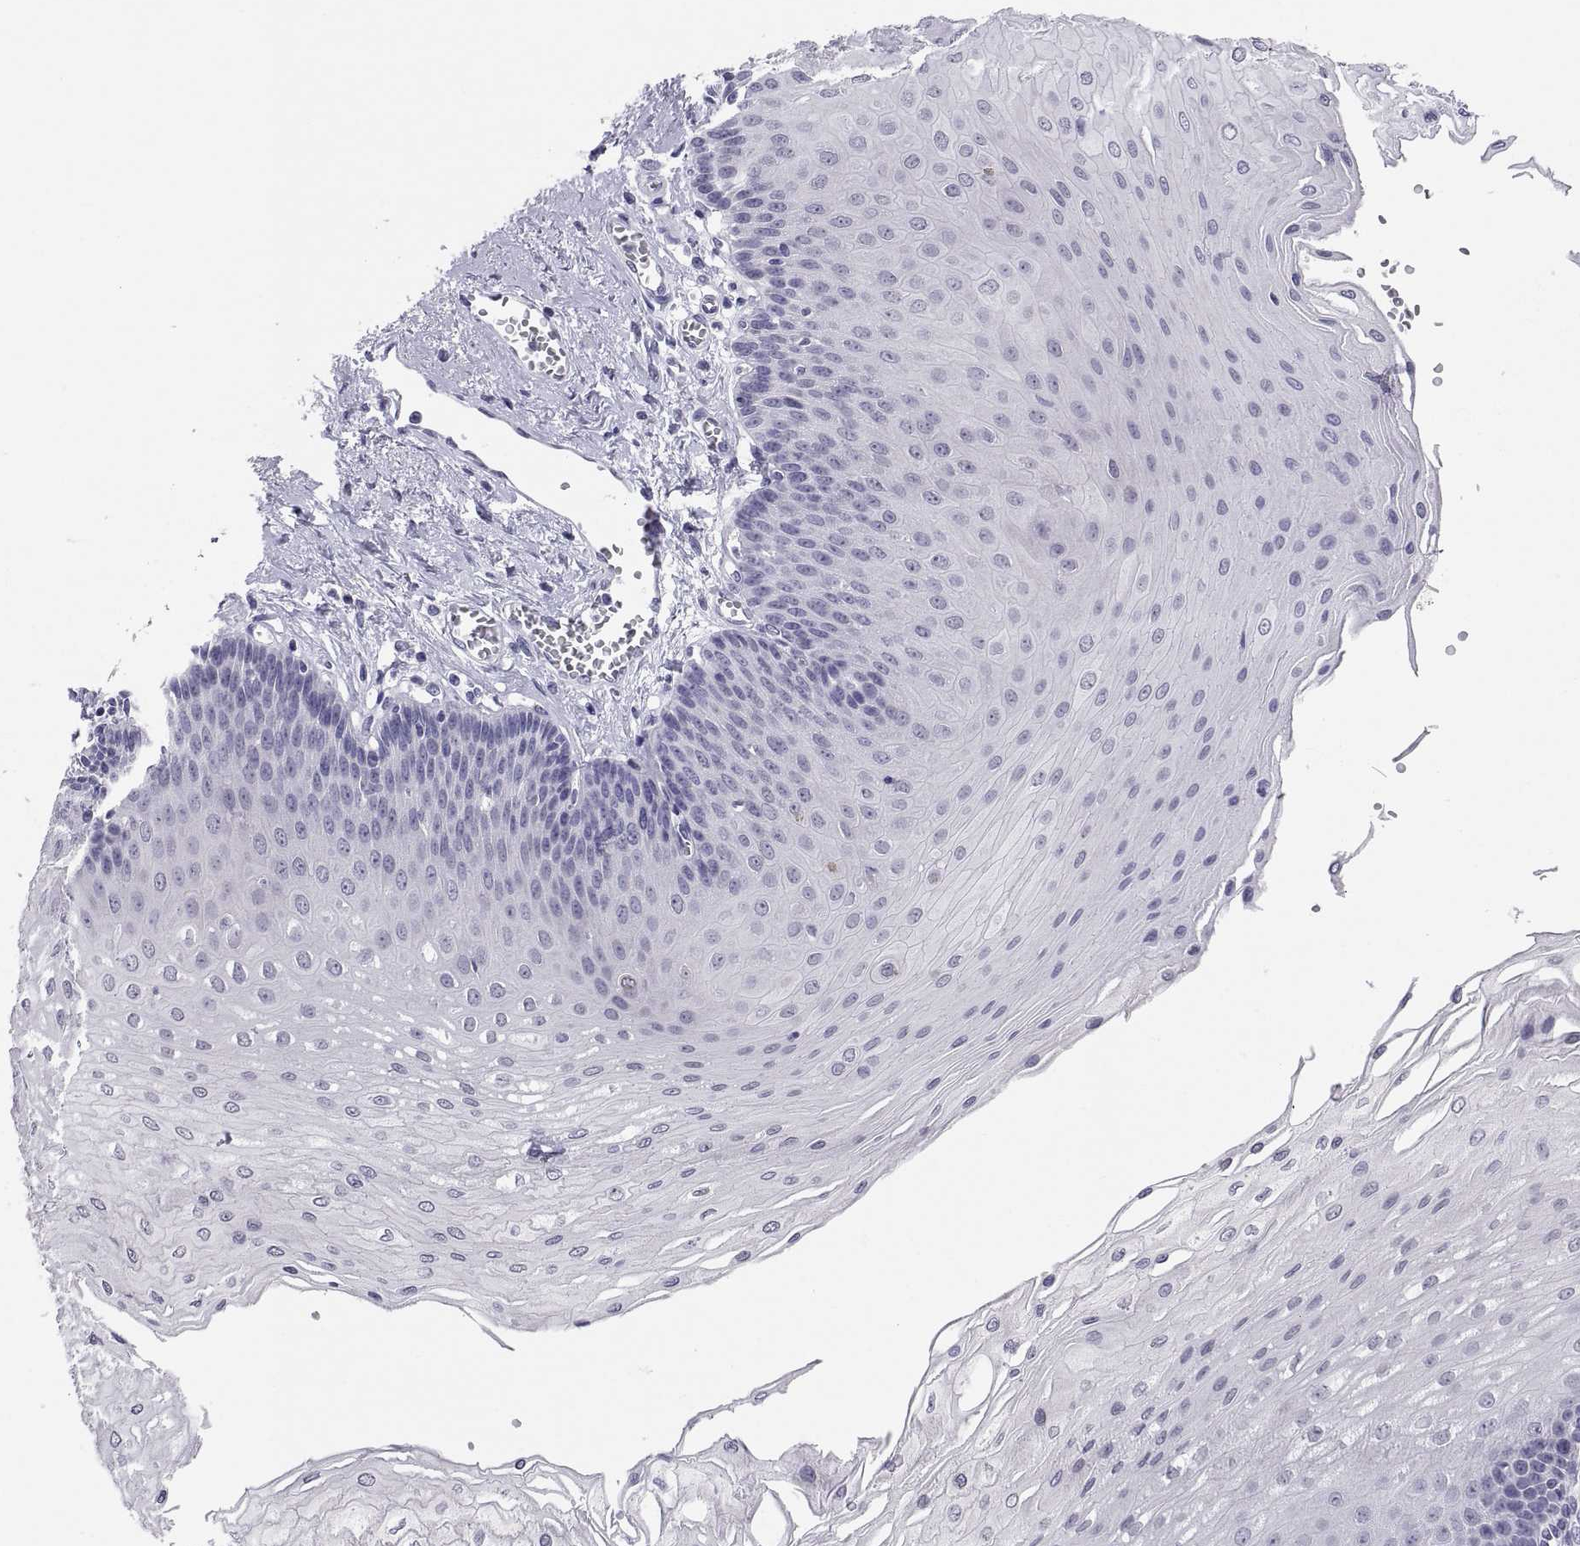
{"staining": {"intensity": "negative", "quantity": "none", "location": "none"}, "tissue": "esophagus", "cell_type": "Squamous epithelial cells", "image_type": "normal", "snomed": [{"axis": "morphology", "description": "Normal tissue, NOS"}, {"axis": "topography", "description": "Esophagus"}], "caption": "The photomicrograph exhibits no significant staining in squamous epithelial cells of esophagus.", "gene": "TEX13A", "patient": {"sex": "female", "age": 62}}